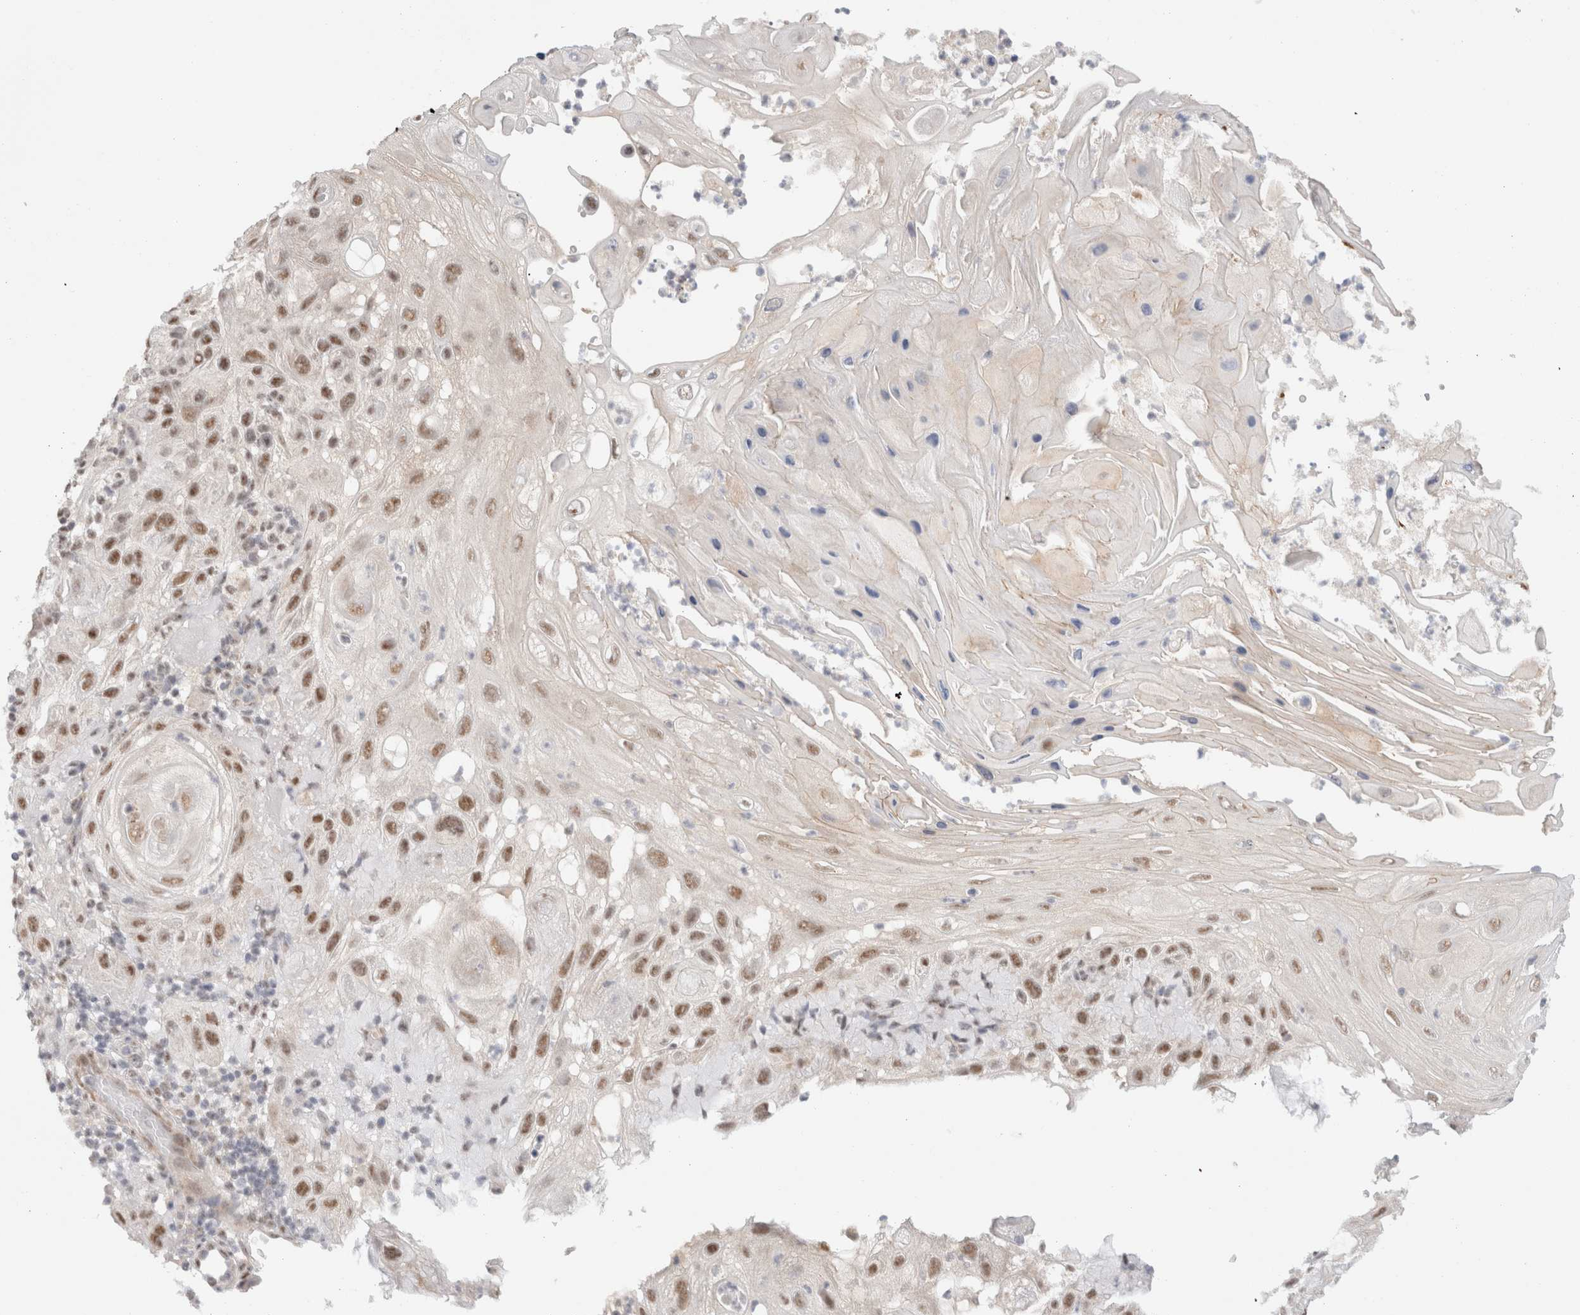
{"staining": {"intensity": "moderate", "quantity": ">75%", "location": "nuclear"}, "tissue": "skin cancer", "cell_type": "Tumor cells", "image_type": "cancer", "snomed": [{"axis": "morphology", "description": "Squamous cell carcinoma, NOS"}, {"axis": "topography", "description": "Skin"}], "caption": "This photomicrograph exhibits skin cancer stained with immunohistochemistry to label a protein in brown. The nuclear of tumor cells show moderate positivity for the protein. Nuclei are counter-stained blue.", "gene": "TRMT12", "patient": {"sex": "female", "age": 96}}